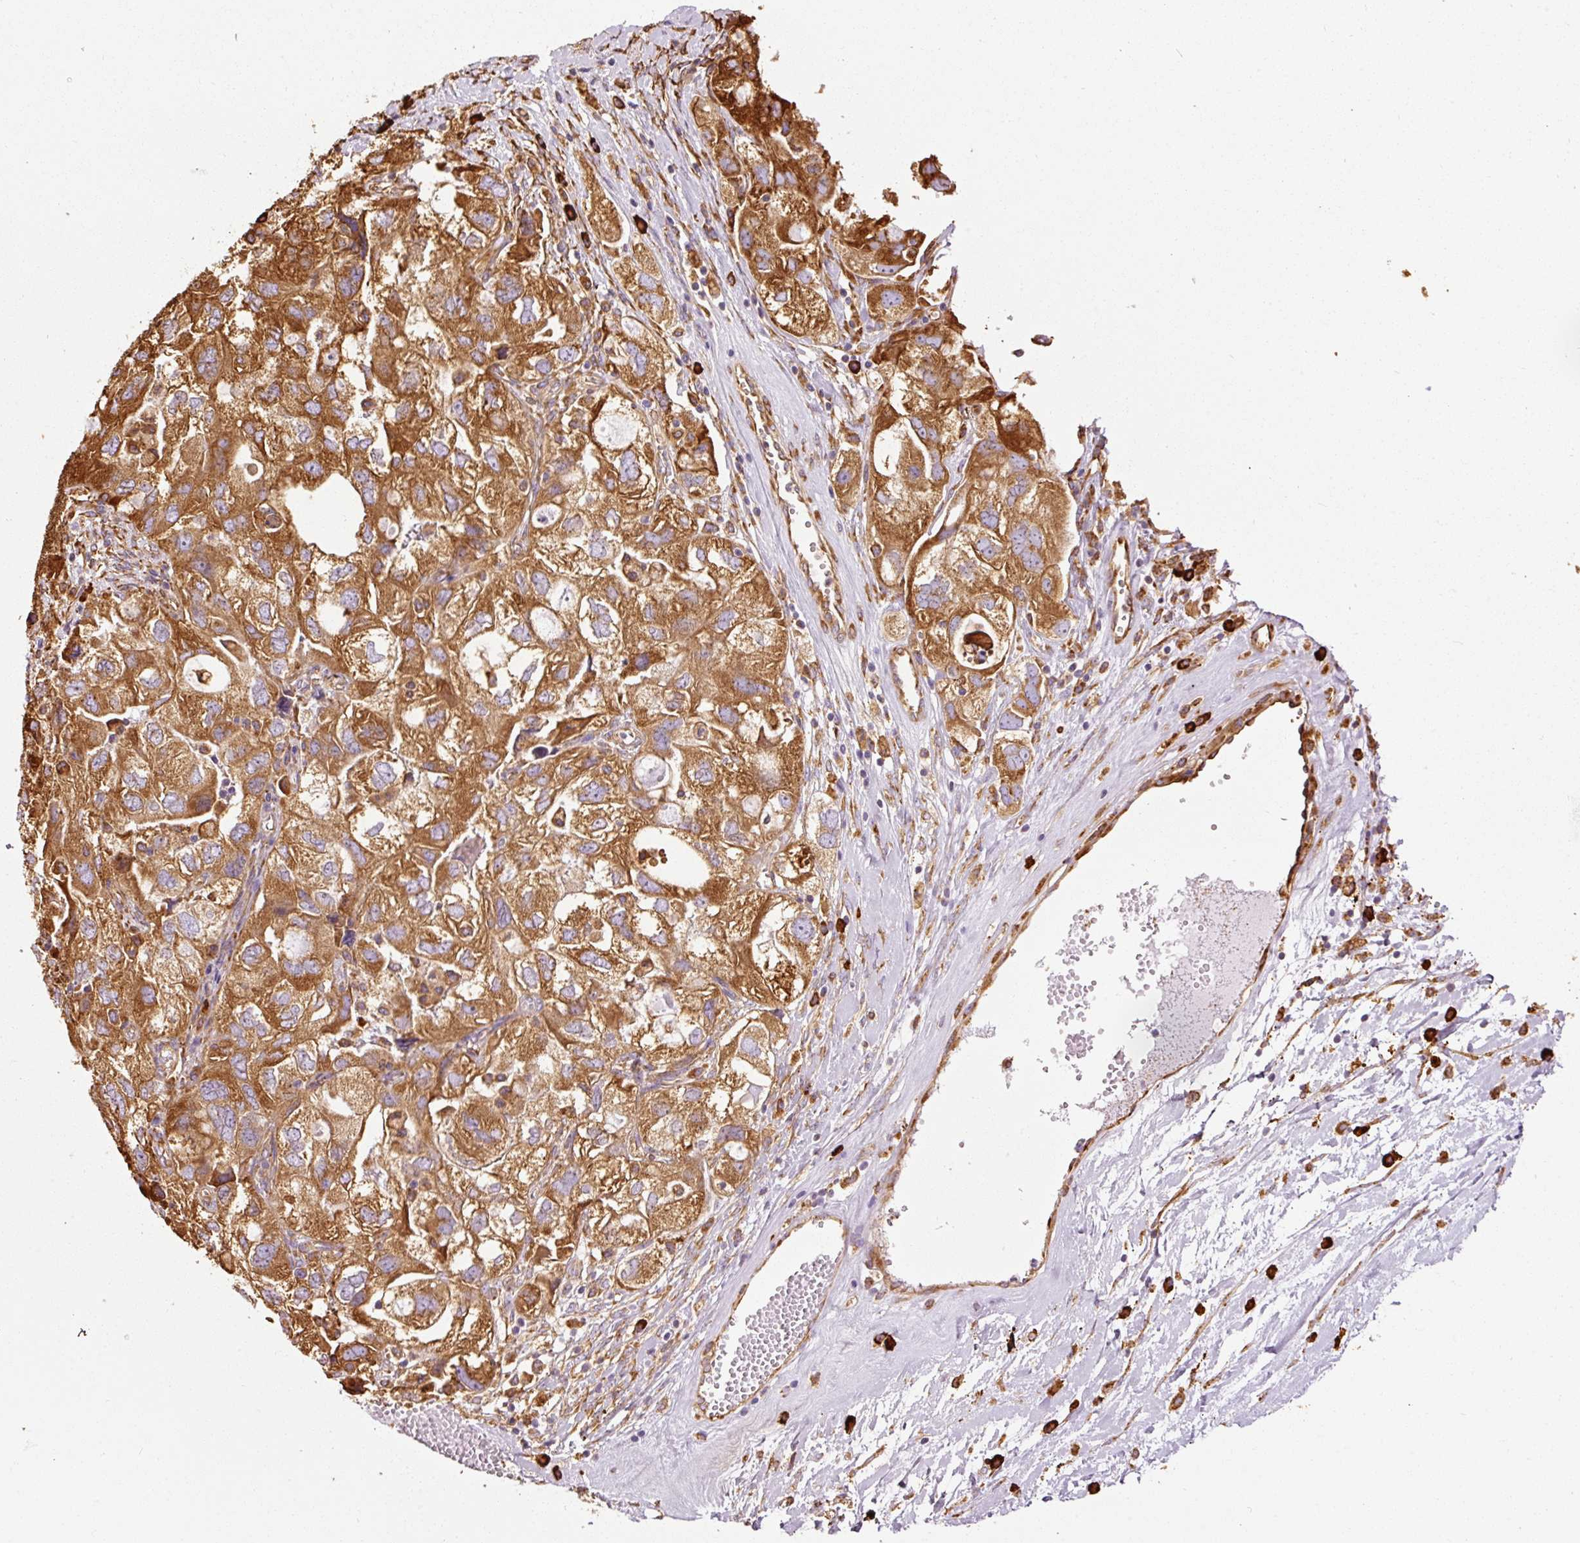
{"staining": {"intensity": "strong", "quantity": ">75%", "location": "cytoplasmic/membranous"}, "tissue": "ovarian cancer", "cell_type": "Tumor cells", "image_type": "cancer", "snomed": [{"axis": "morphology", "description": "Carcinoma, NOS"}, {"axis": "morphology", "description": "Cystadenocarcinoma, serous, NOS"}, {"axis": "topography", "description": "Ovary"}], "caption": "An IHC histopathology image of neoplastic tissue is shown. Protein staining in brown highlights strong cytoplasmic/membranous positivity in ovarian carcinoma within tumor cells. (IHC, brightfield microscopy, high magnification).", "gene": "KLC1", "patient": {"sex": "female", "age": 69}}